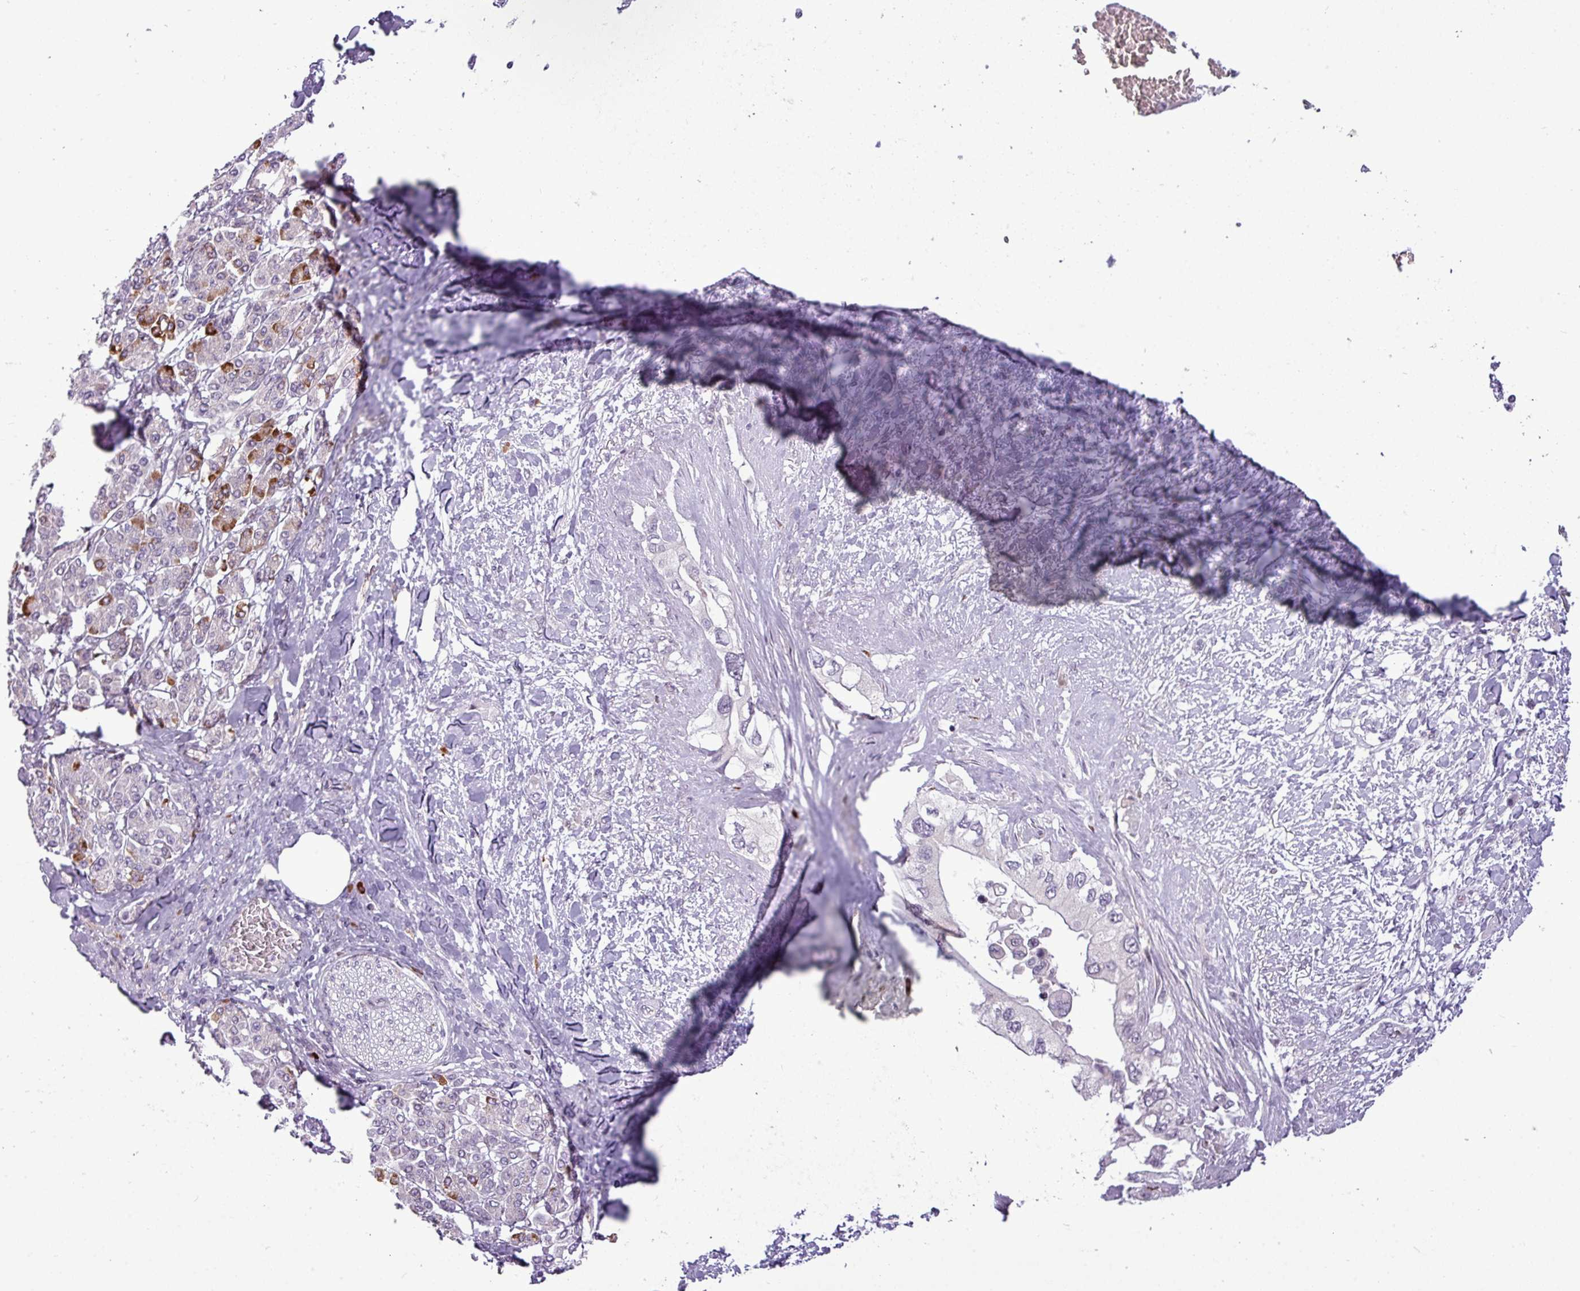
{"staining": {"intensity": "negative", "quantity": "none", "location": "none"}, "tissue": "pancreatic cancer", "cell_type": "Tumor cells", "image_type": "cancer", "snomed": [{"axis": "morphology", "description": "Inflammation, NOS"}, {"axis": "morphology", "description": "Adenocarcinoma, NOS"}, {"axis": "topography", "description": "Pancreas"}], "caption": "This image is of pancreatic cancer (adenocarcinoma) stained with immunohistochemistry (IHC) to label a protein in brown with the nuclei are counter-stained blue. There is no positivity in tumor cells. The staining was performed using DAB to visualize the protein expression in brown, while the nuclei were stained in blue with hematoxylin (Magnification: 20x).", "gene": "SLC66A2", "patient": {"sex": "female", "age": 56}}